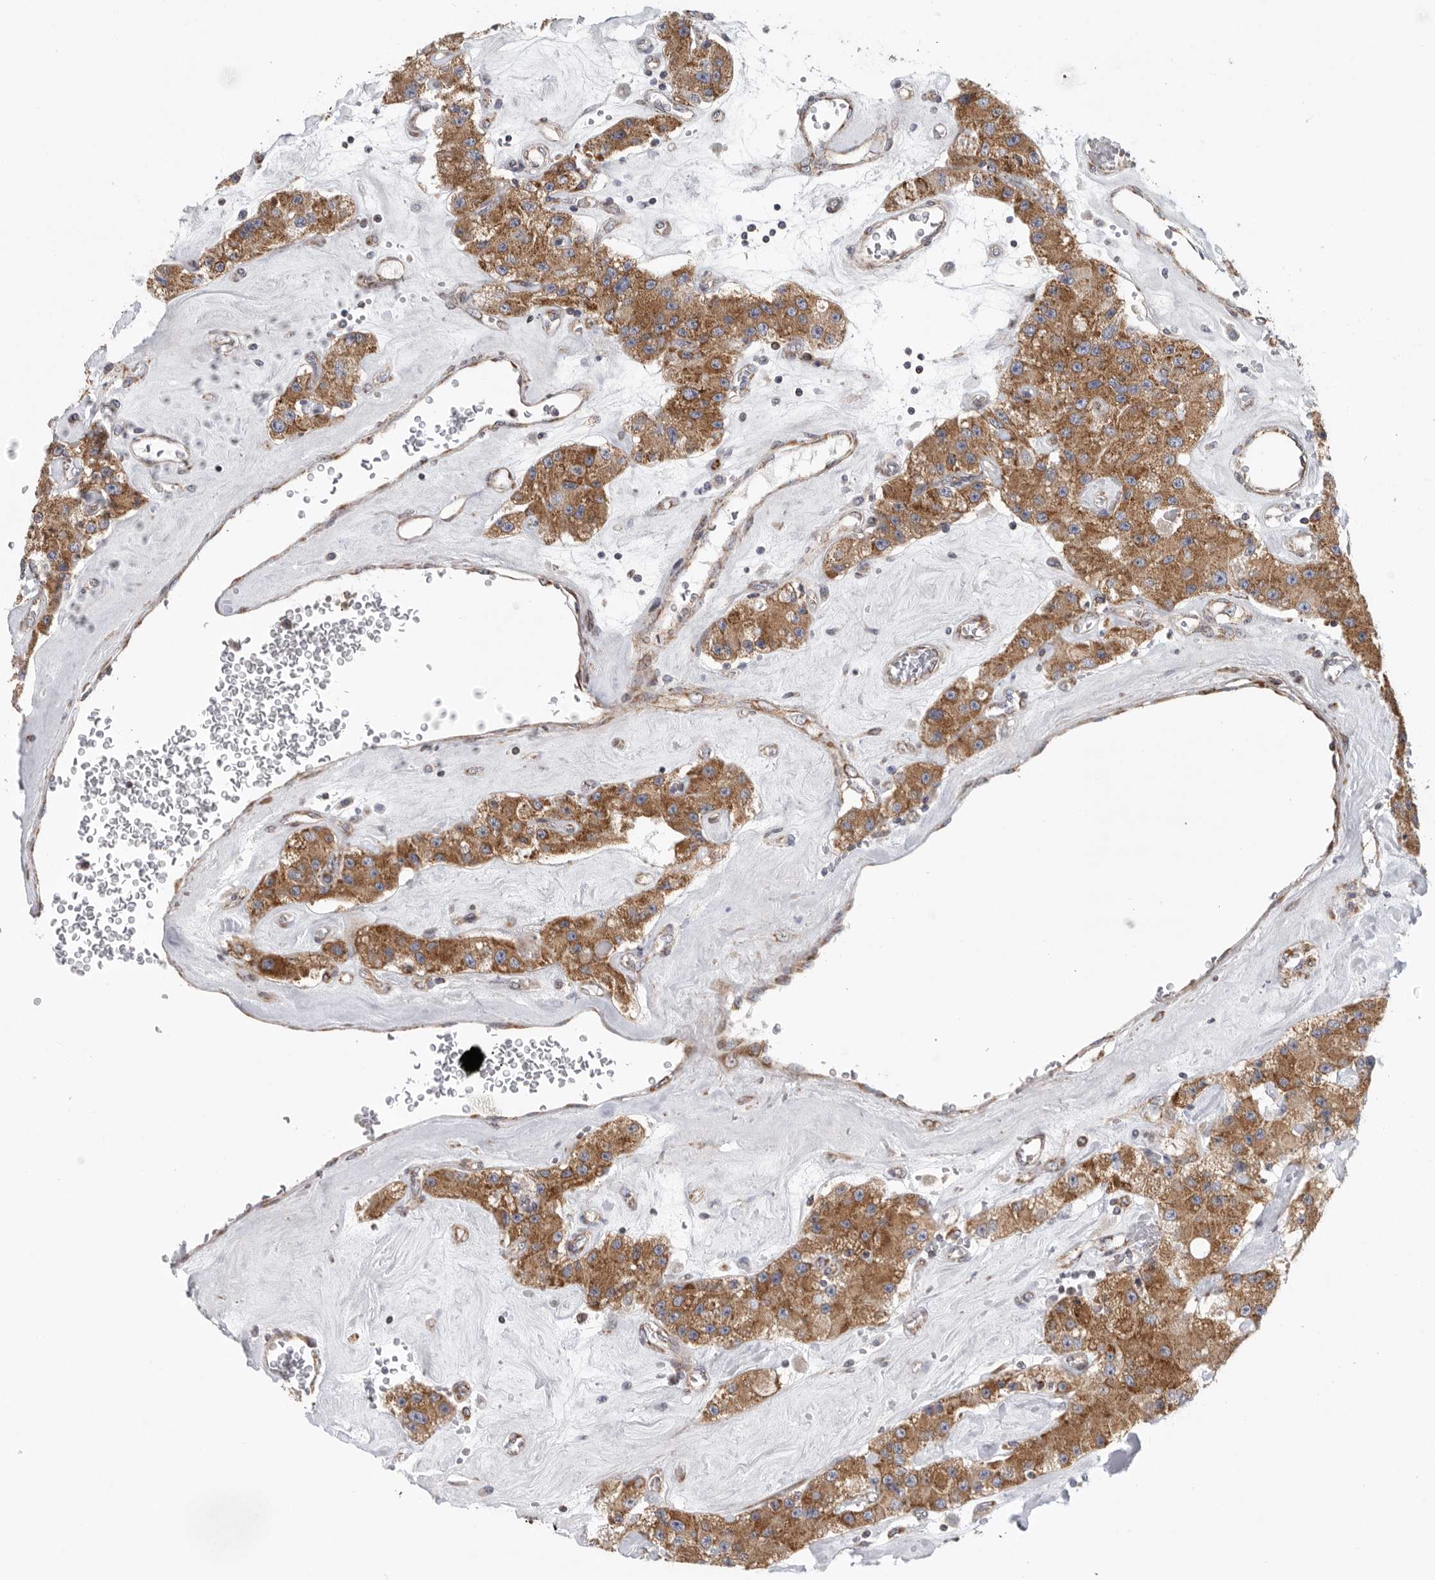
{"staining": {"intensity": "moderate", "quantity": ">75%", "location": "cytoplasmic/membranous"}, "tissue": "carcinoid", "cell_type": "Tumor cells", "image_type": "cancer", "snomed": [{"axis": "morphology", "description": "Carcinoid, malignant, NOS"}, {"axis": "topography", "description": "Pancreas"}], "caption": "Carcinoid was stained to show a protein in brown. There is medium levels of moderate cytoplasmic/membranous expression in about >75% of tumor cells. Using DAB (brown) and hematoxylin (blue) stains, captured at high magnification using brightfield microscopy.", "gene": "FKBP8", "patient": {"sex": "male", "age": 41}}